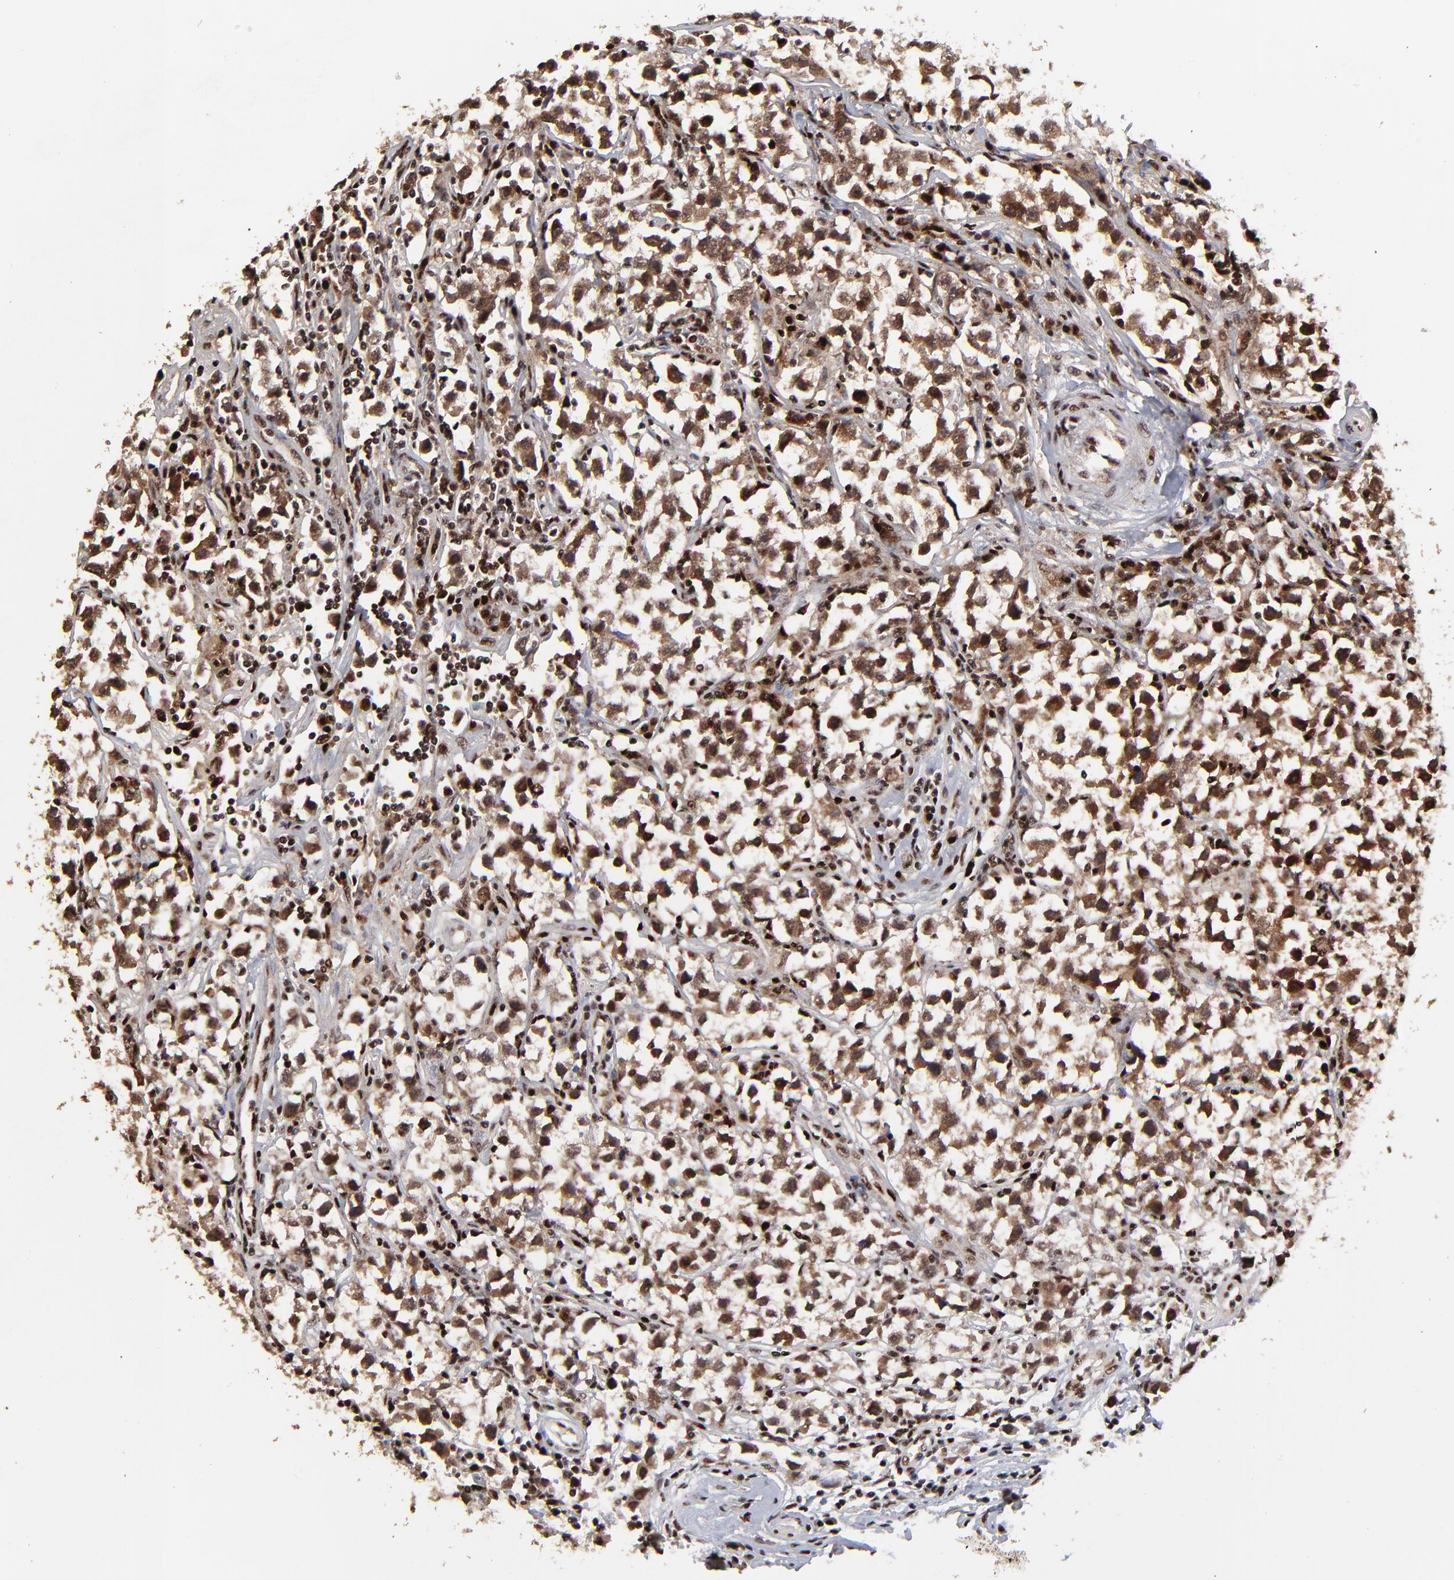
{"staining": {"intensity": "moderate", "quantity": ">75%", "location": "cytoplasmic/membranous"}, "tissue": "testis cancer", "cell_type": "Tumor cells", "image_type": "cancer", "snomed": [{"axis": "morphology", "description": "Seminoma, NOS"}, {"axis": "topography", "description": "Testis"}], "caption": "A brown stain shows moderate cytoplasmic/membranous staining of a protein in testis seminoma tumor cells.", "gene": "RBM22", "patient": {"sex": "male", "age": 33}}